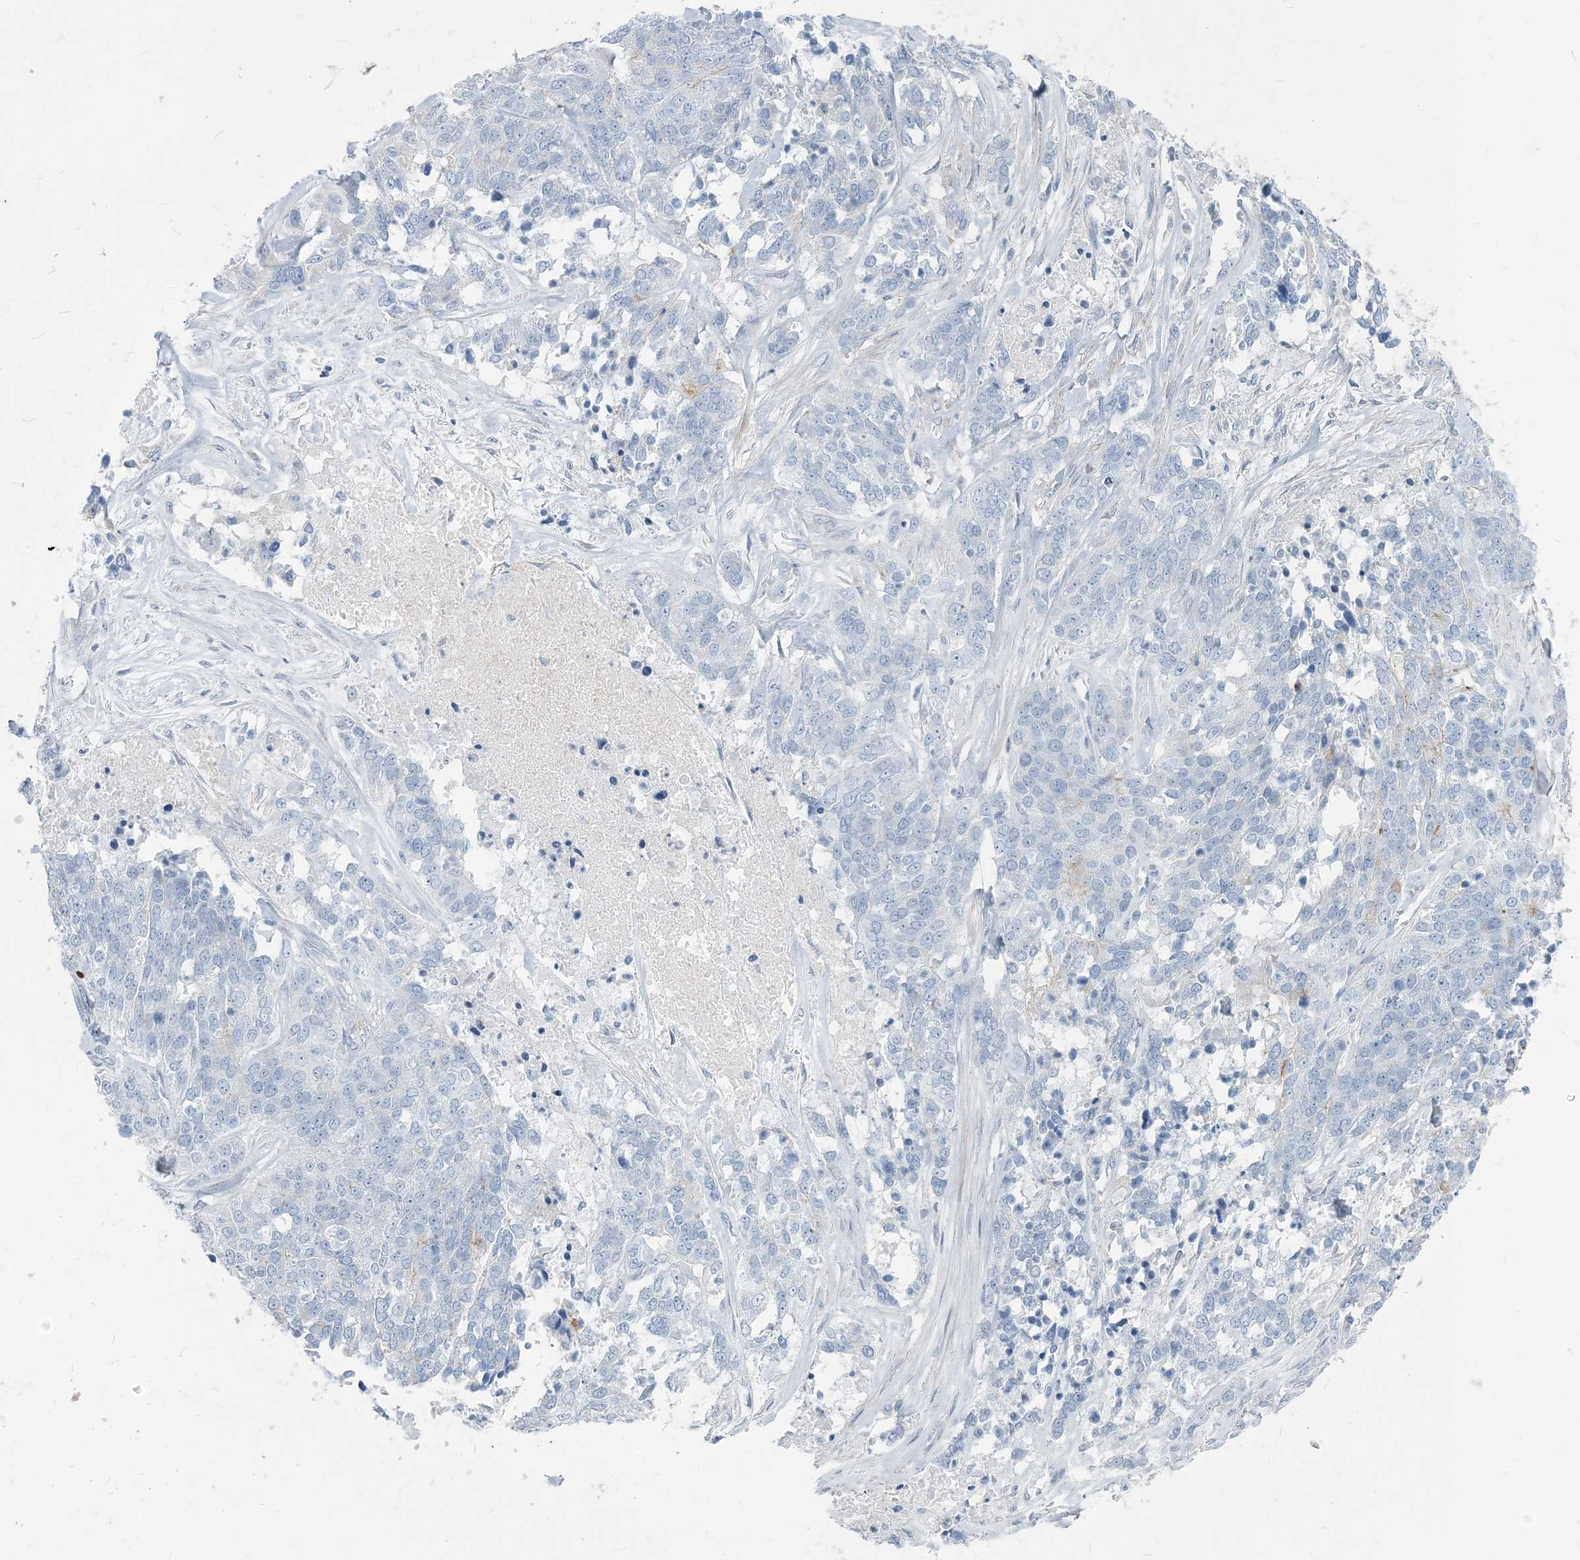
{"staining": {"intensity": "negative", "quantity": "none", "location": "none"}, "tissue": "ovarian cancer", "cell_type": "Tumor cells", "image_type": "cancer", "snomed": [{"axis": "morphology", "description": "Cystadenocarcinoma, serous, NOS"}, {"axis": "topography", "description": "Ovary"}], "caption": "High magnification brightfield microscopy of ovarian cancer stained with DAB (3,3'-diaminobenzidine) (brown) and counterstained with hematoxylin (blue): tumor cells show no significant staining. (DAB (3,3'-diaminobenzidine) immunohistochemistry (IHC), high magnification).", "gene": "MOXD1", "patient": {"sex": "female", "age": 44}}